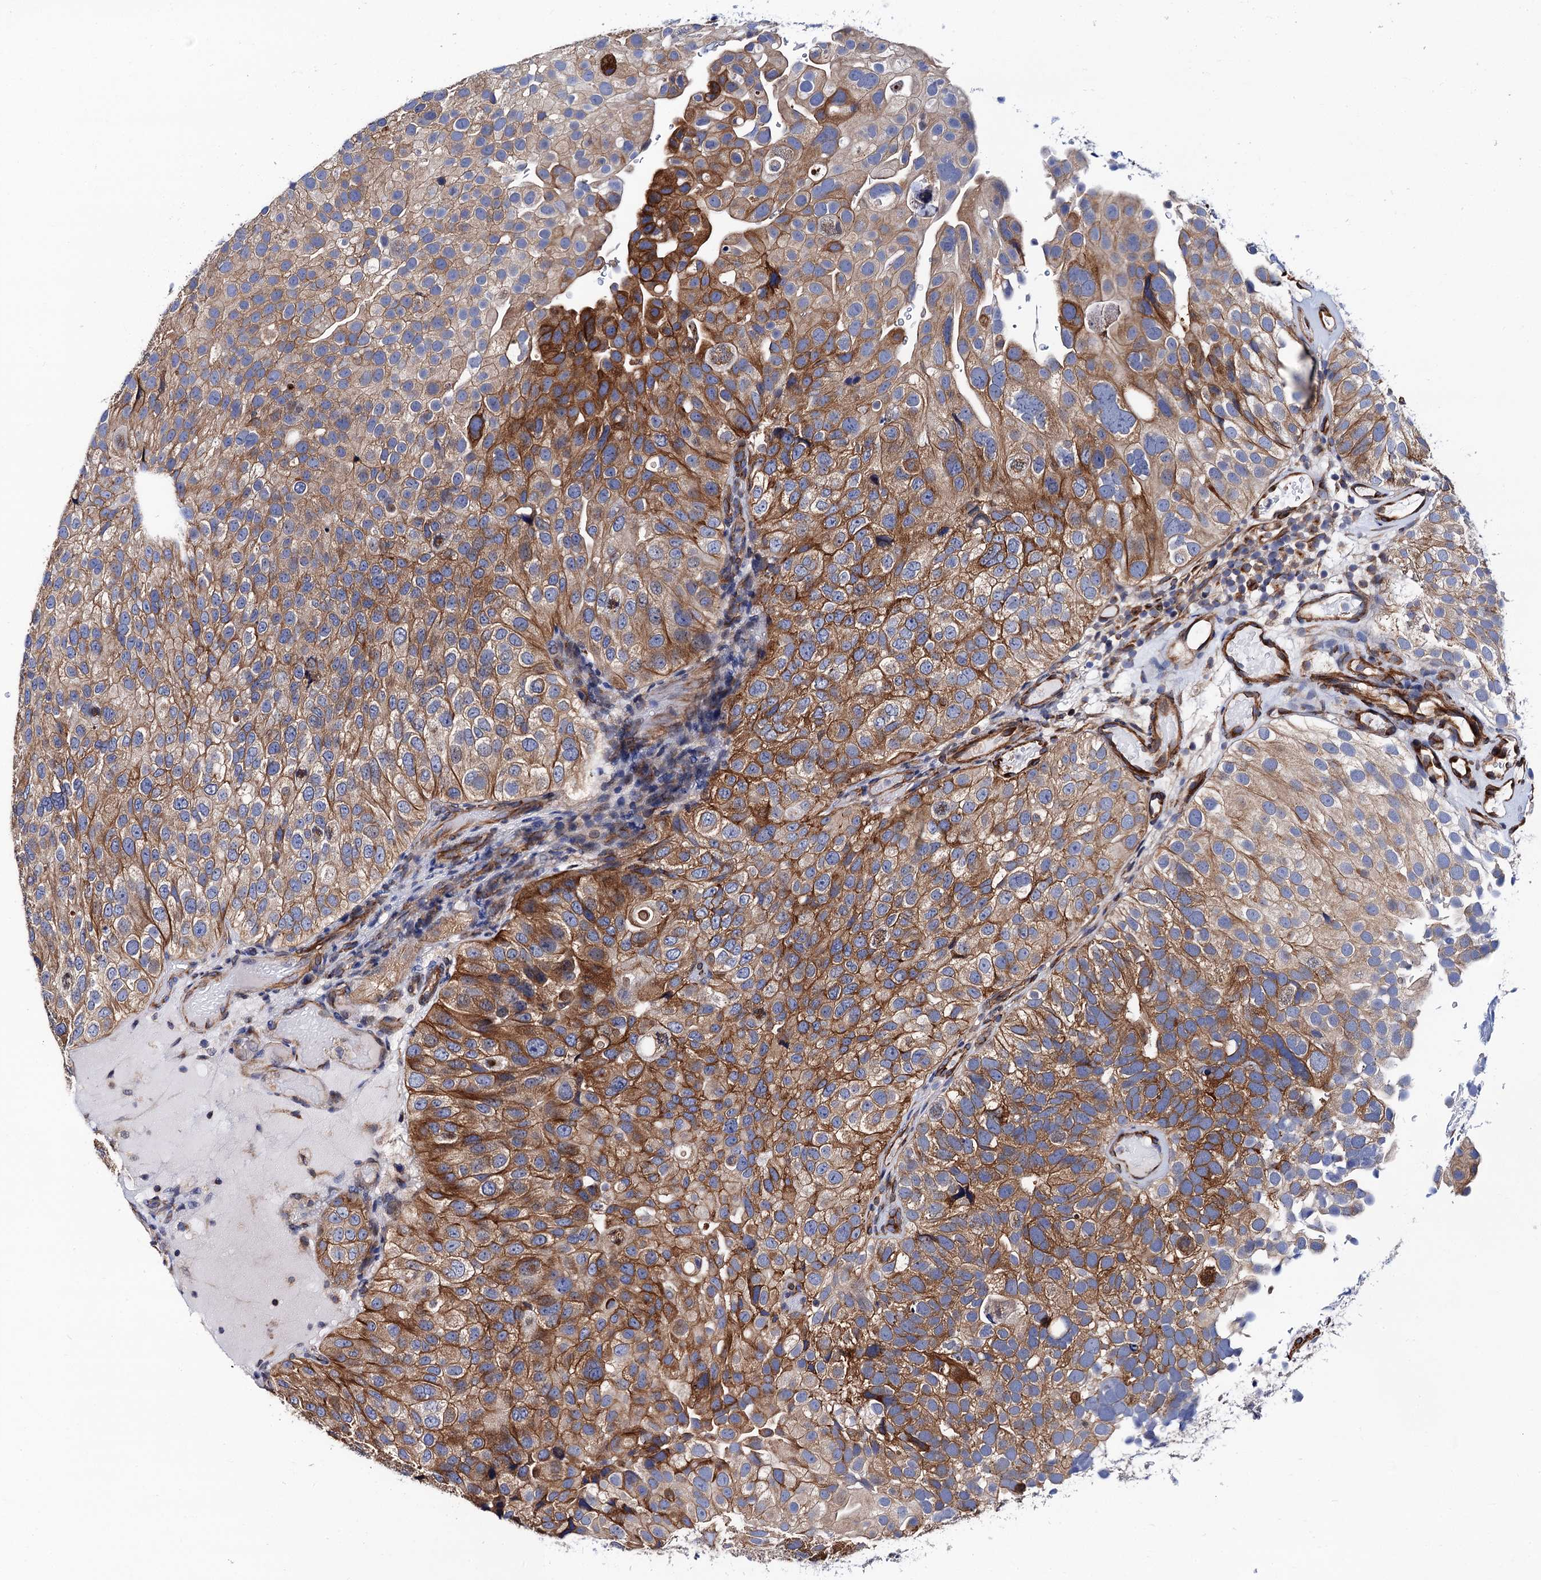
{"staining": {"intensity": "strong", "quantity": "25%-75%", "location": "cytoplasmic/membranous"}, "tissue": "urothelial cancer", "cell_type": "Tumor cells", "image_type": "cancer", "snomed": [{"axis": "morphology", "description": "Urothelial carcinoma, Low grade"}, {"axis": "topography", "description": "Urinary bladder"}], "caption": "Urothelial cancer tissue exhibits strong cytoplasmic/membranous positivity in approximately 25%-75% of tumor cells, visualized by immunohistochemistry.", "gene": "ZDHHC18", "patient": {"sex": "male", "age": 78}}